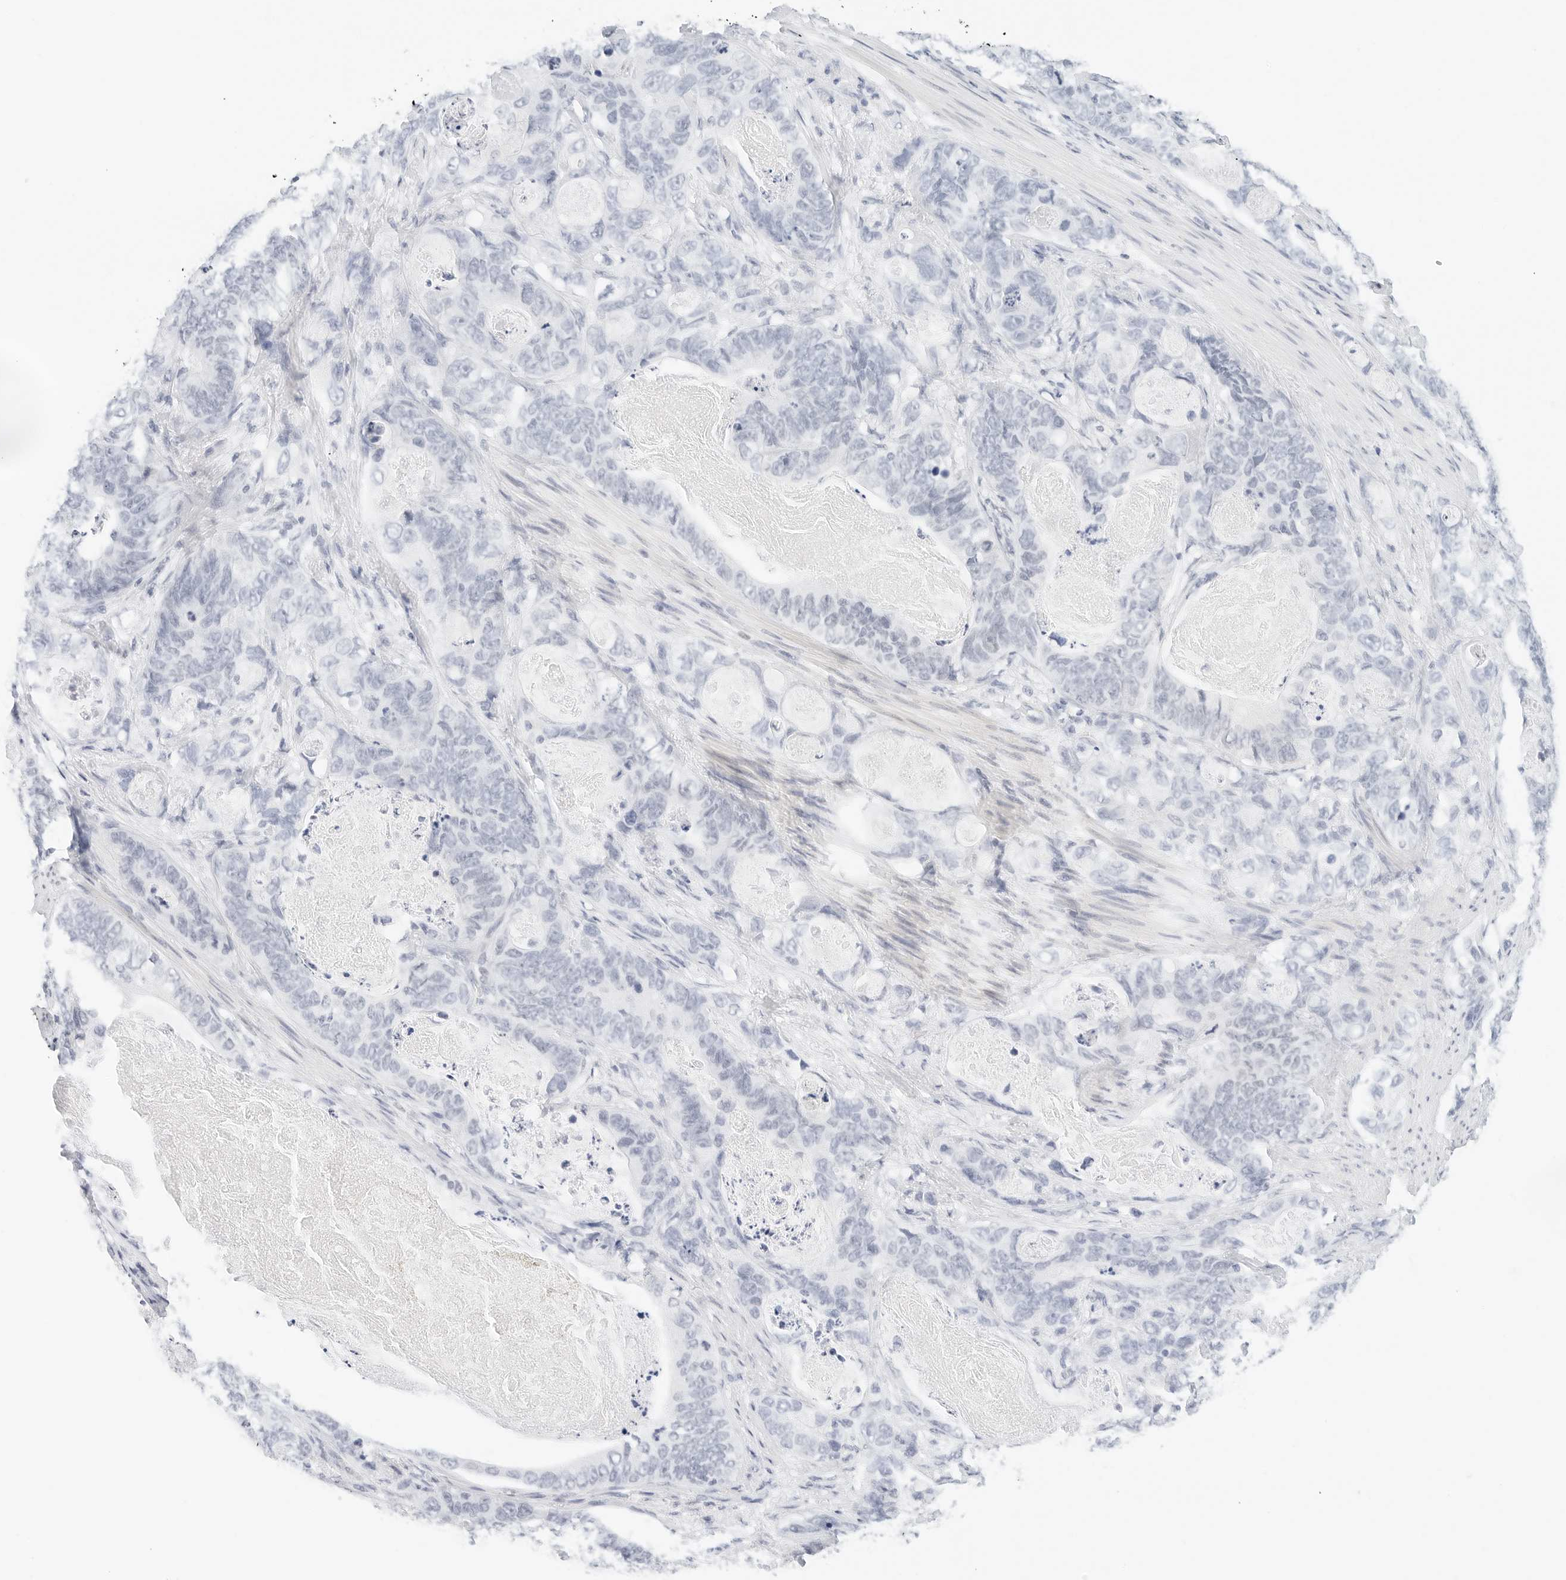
{"staining": {"intensity": "negative", "quantity": "none", "location": "none"}, "tissue": "stomach cancer", "cell_type": "Tumor cells", "image_type": "cancer", "snomed": [{"axis": "morphology", "description": "Normal tissue, NOS"}, {"axis": "morphology", "description": "Adenocarcinoma, NOS"}, {"axis": "topography", "description": "Stomach"}], "caption": "Tumor cells show no significant expression in stomach adenocarcinoma.", "gene": "CD22", "patient": {"sex": "female", "age": 89}}